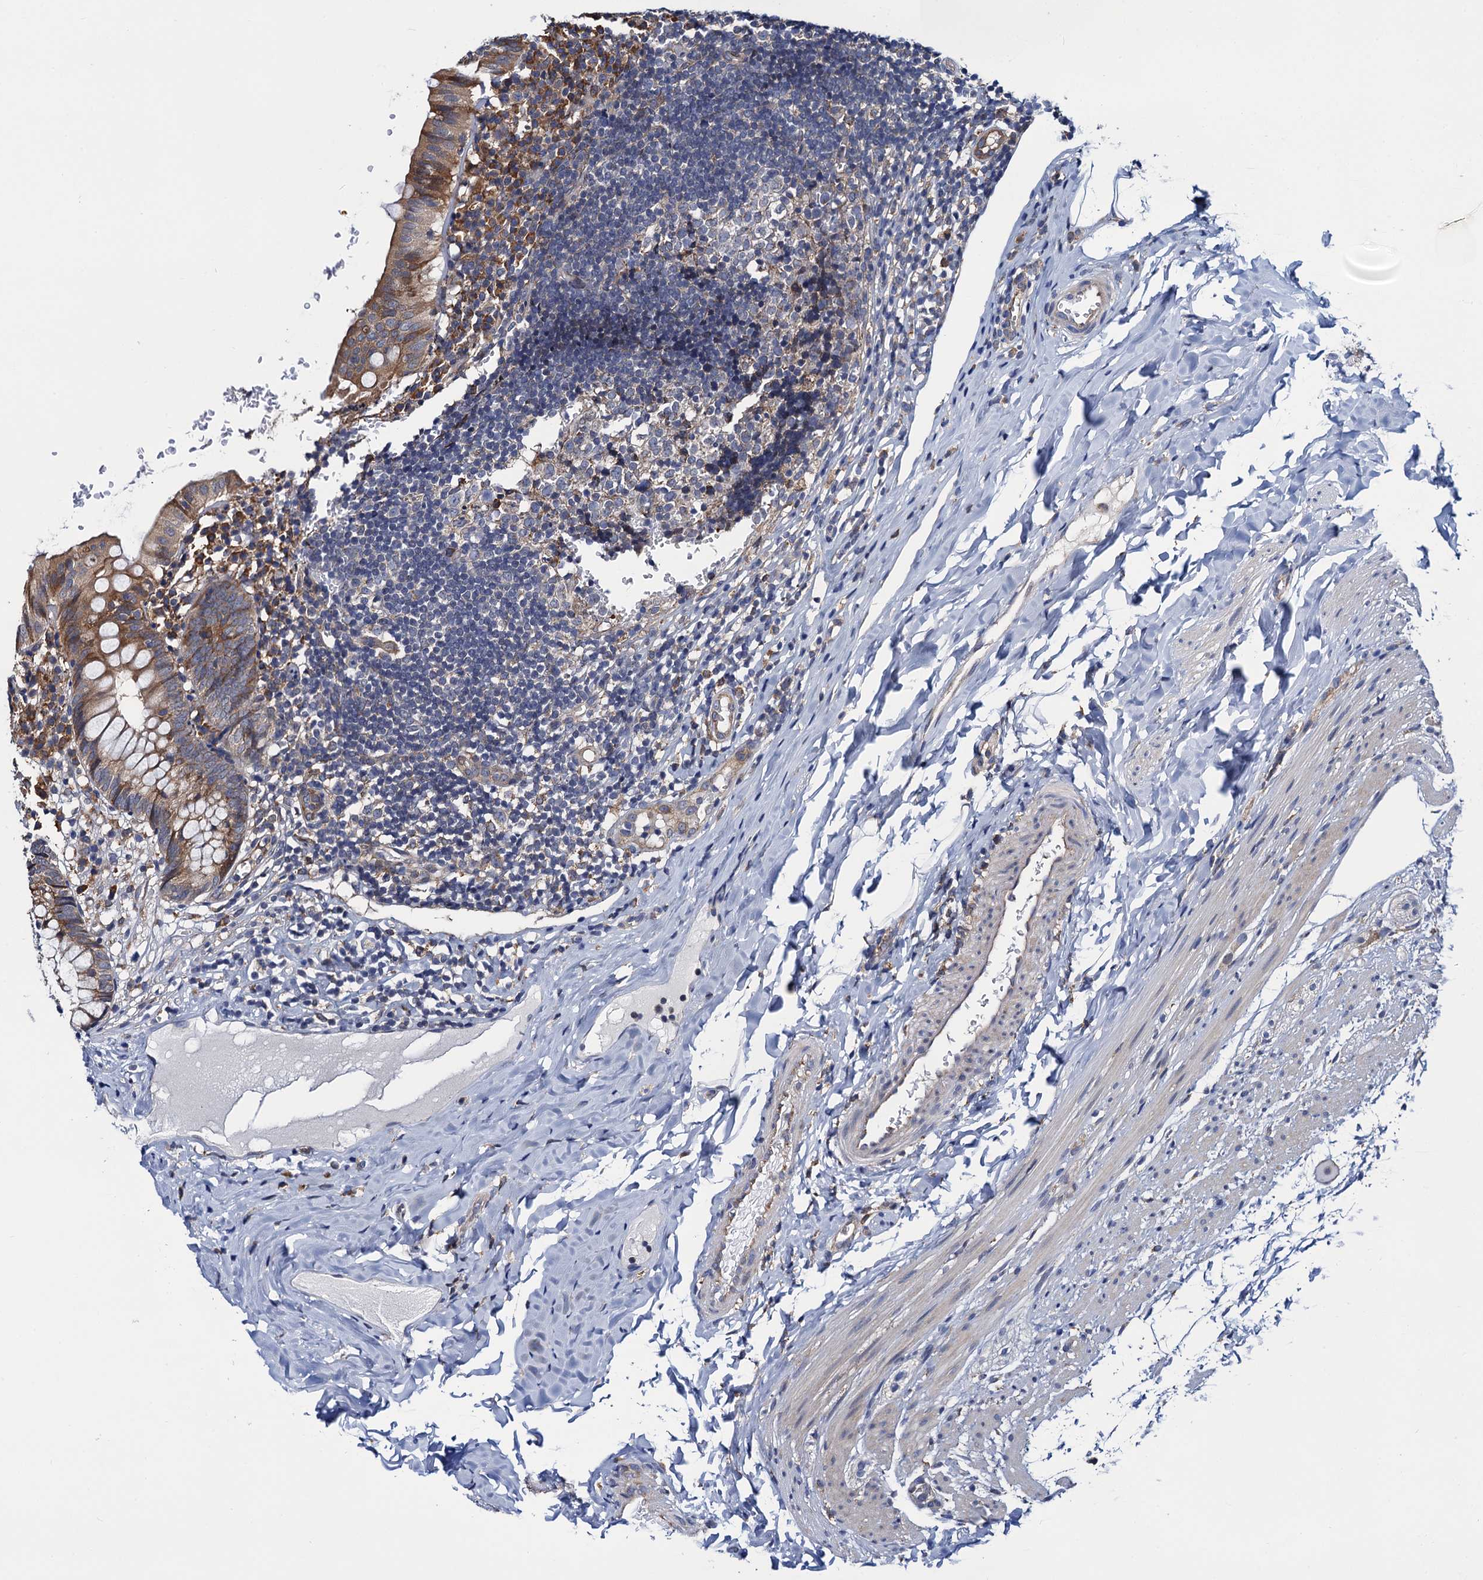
{"staining": {"intensity": "moderate", "quantity": ">75%", "location": "cytoplasmic/membranous"}, "tissue": "appendix", "cell_type": "Glandular cells", "image_type": "normal", "snomed": [{"axis": "morphology", "description": "Normal tissue, NOS"}, {"axis": "topography", "description": "Appendix"}], "caption": "This micrograph reveals IHC staining of benign appendix, with medium moderate cytoplasmic/membranous positivity in about >75% of glandular cells.", "gene": "PGLS", "patient": {"sex": "male", "age": 8}}